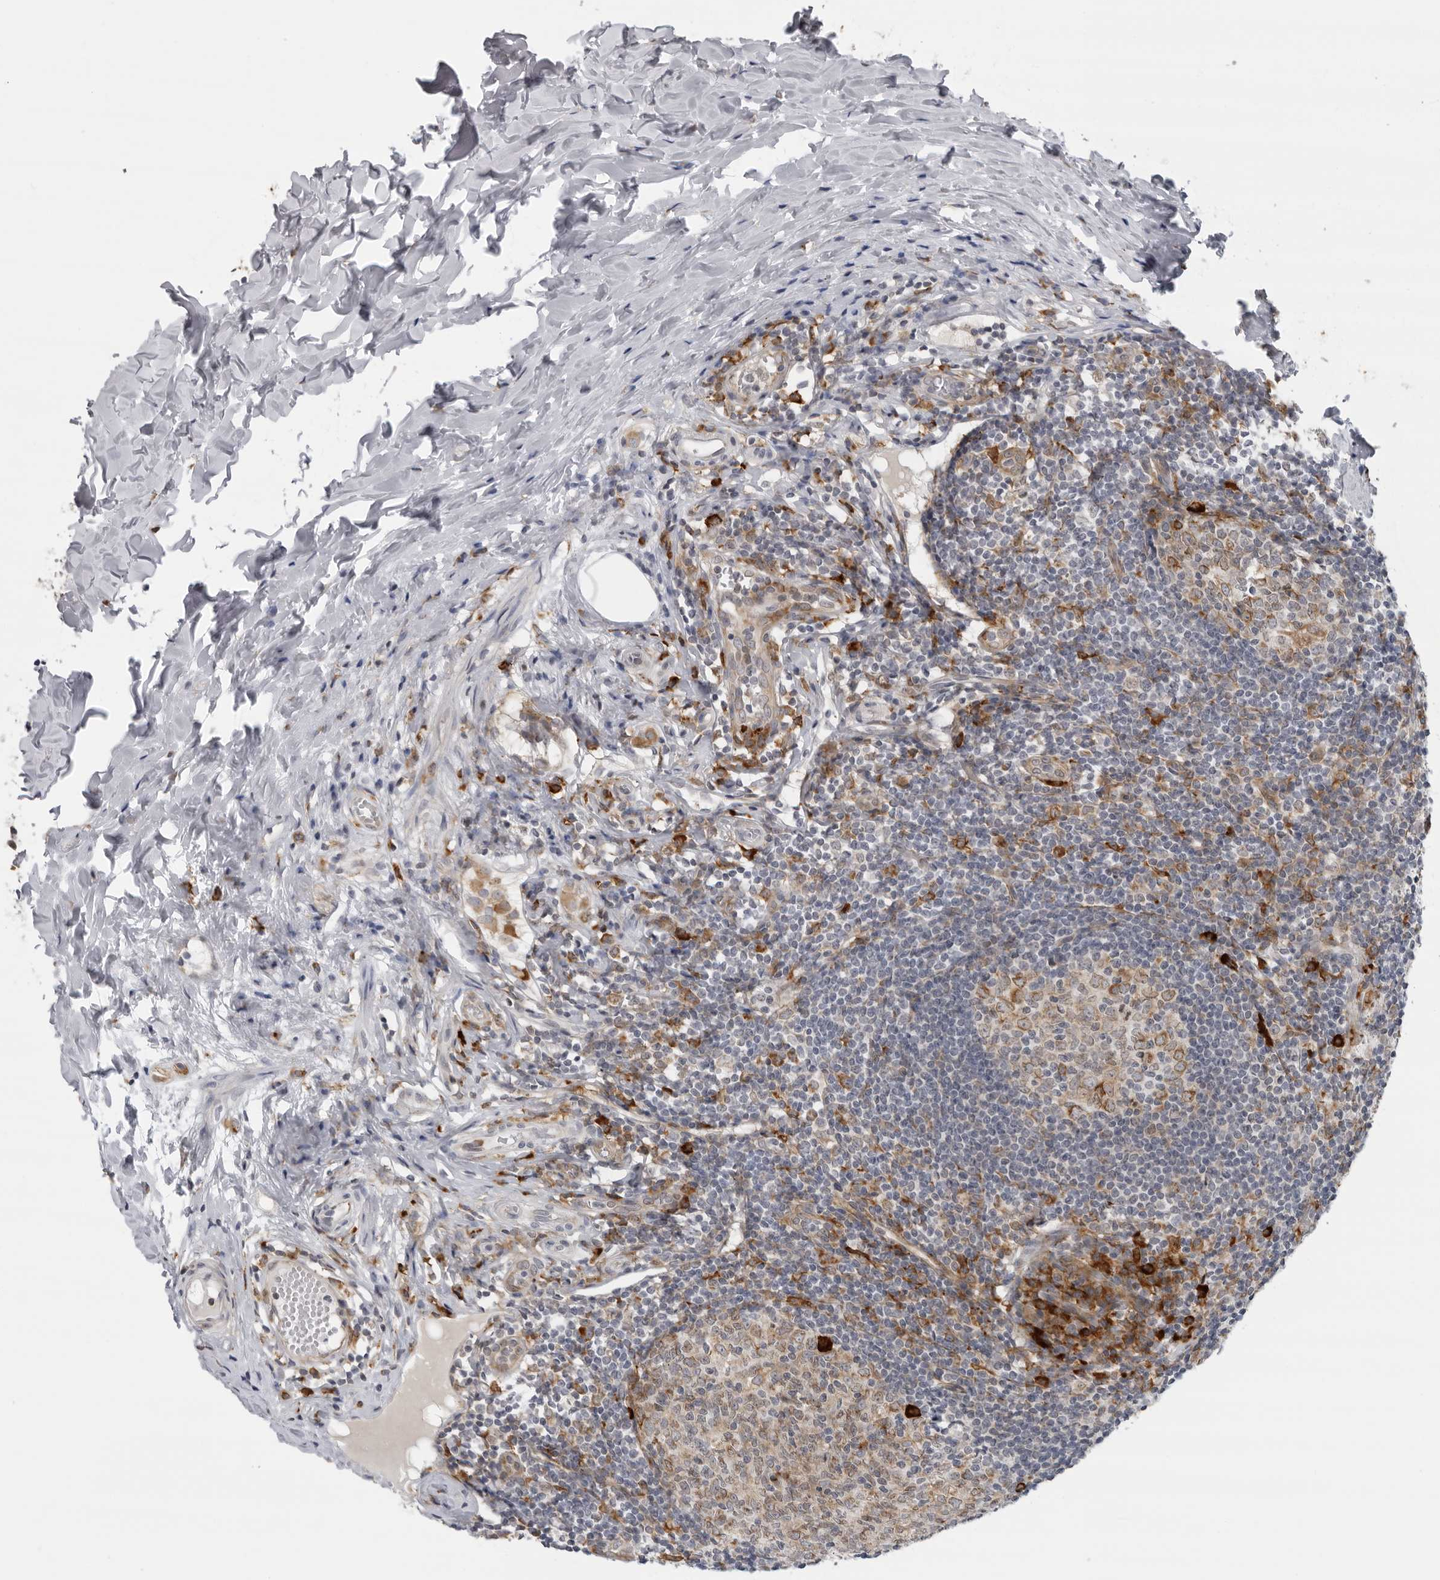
{"staining": {"intensity": "strong", "quantity": ">75%", "location": "cytoplasmic/membranous"}, "tissue": "appendix", "cell_type": "Glandular cells", "image_type": "normal", "snomed": [{"axis": "morphology", "description": "Normal tissue, NOS"}, {"axis": "topography", "description": "Appendix"}], "caption": "A brown stain shows strong cytoplasmic/membranous expression of a protein in glandular cells of unremarkable appendix. The staining was performed using DAB, with brown indicating positive protein expression. Nuclei are stained blue with hematoxylin.", "gene": "ALPK2", "patient": {"sex": "female", "age": 20}}